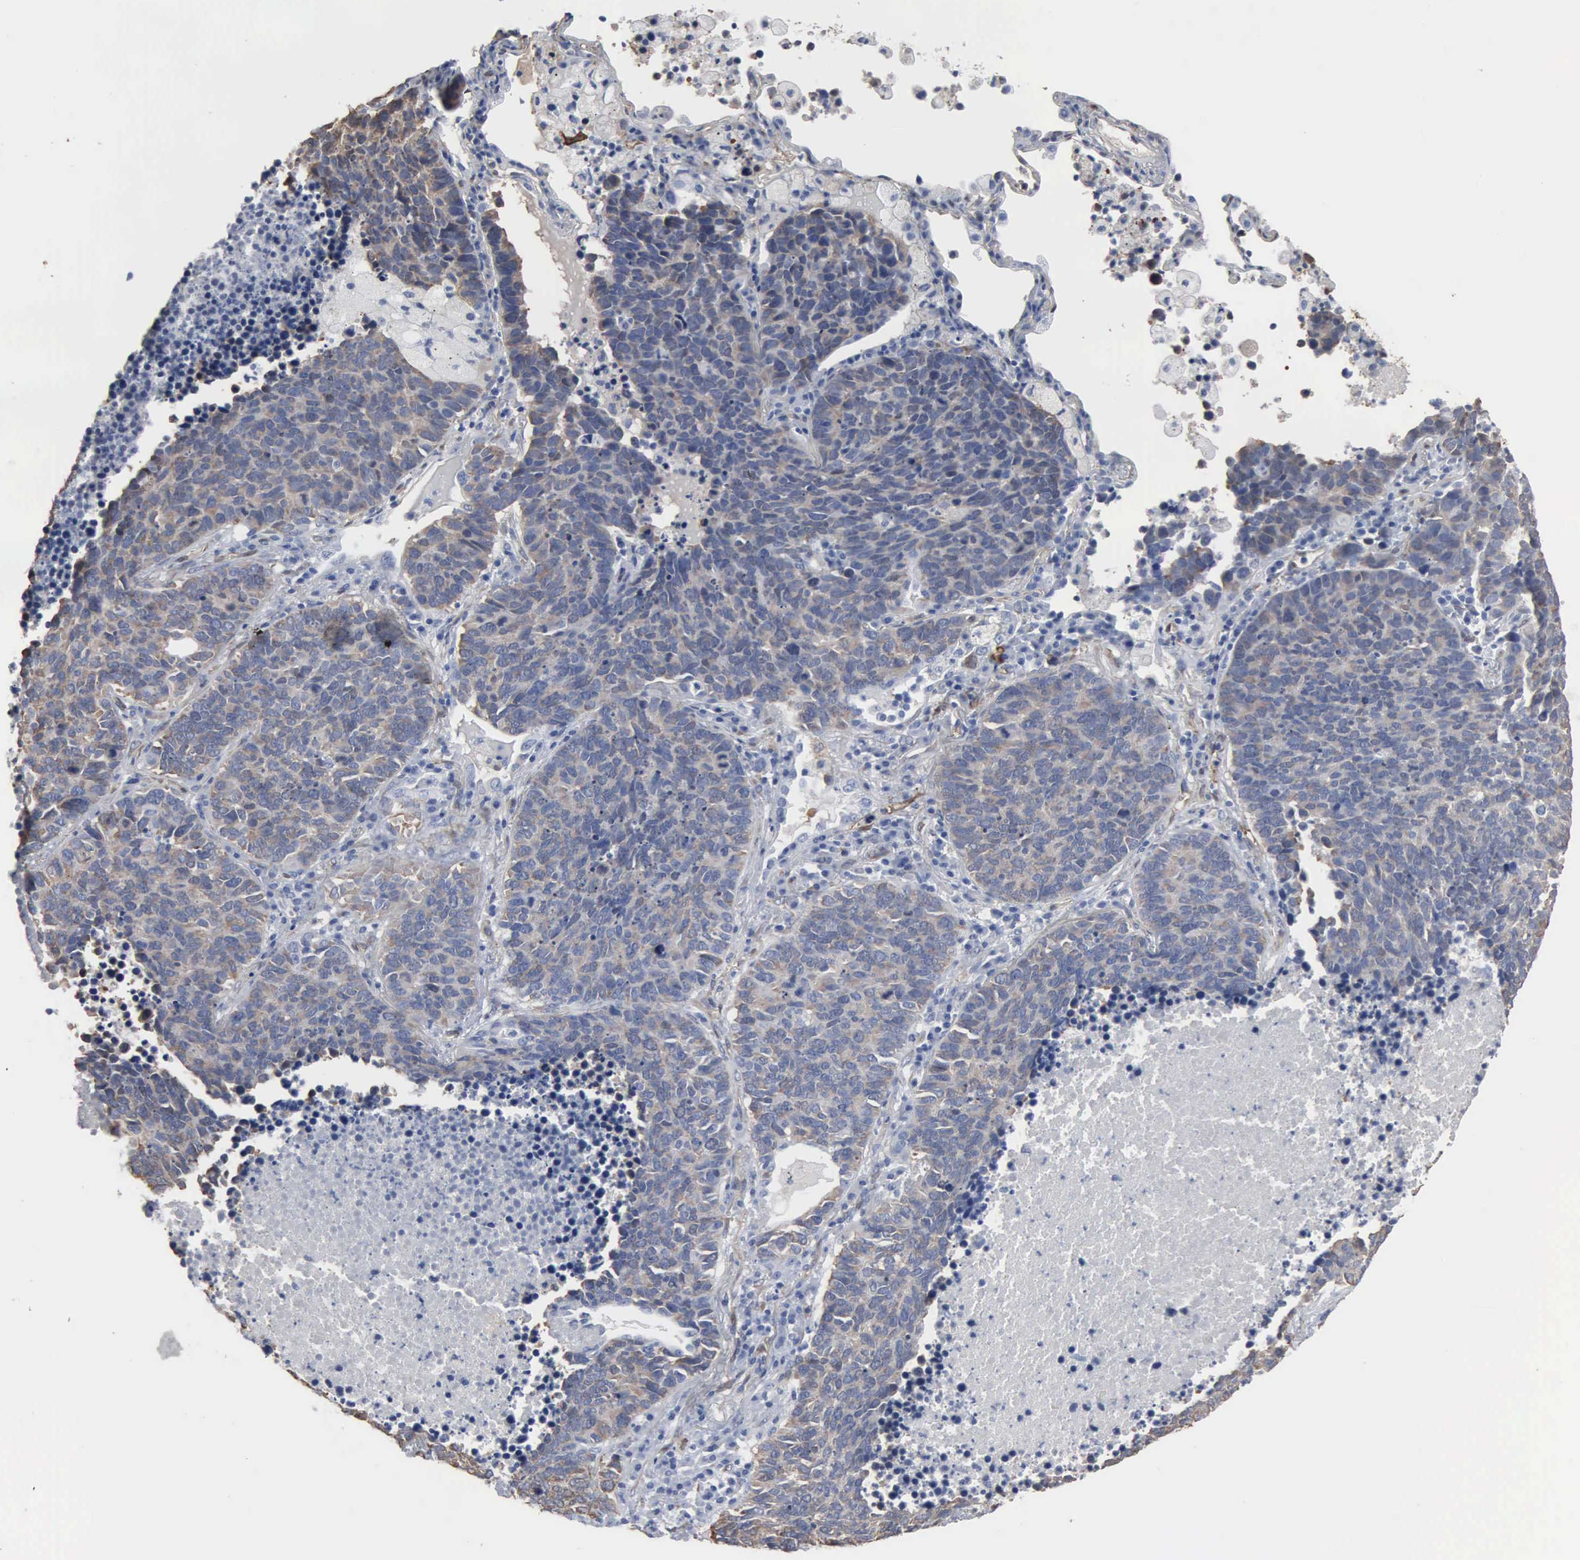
{"staining": {"intensity": "negative", "quantity": "none", "location": "none"}, "tissue": "lung cancer", "cell_type": "Tumor cells", "image_type": "cancer", "snomed": [{"axis": "morphology", "description": "Neoplasm, malignant, NOS"}, {"axis": "topography", "description": "Lung"}], "caption": "Immunohistochemical staining of human malignant neoplasm (lung) exhibits no significant expression in tumor cells.", "gene": "FSCN1", "patient": {"sex": "female", "age": 75}}